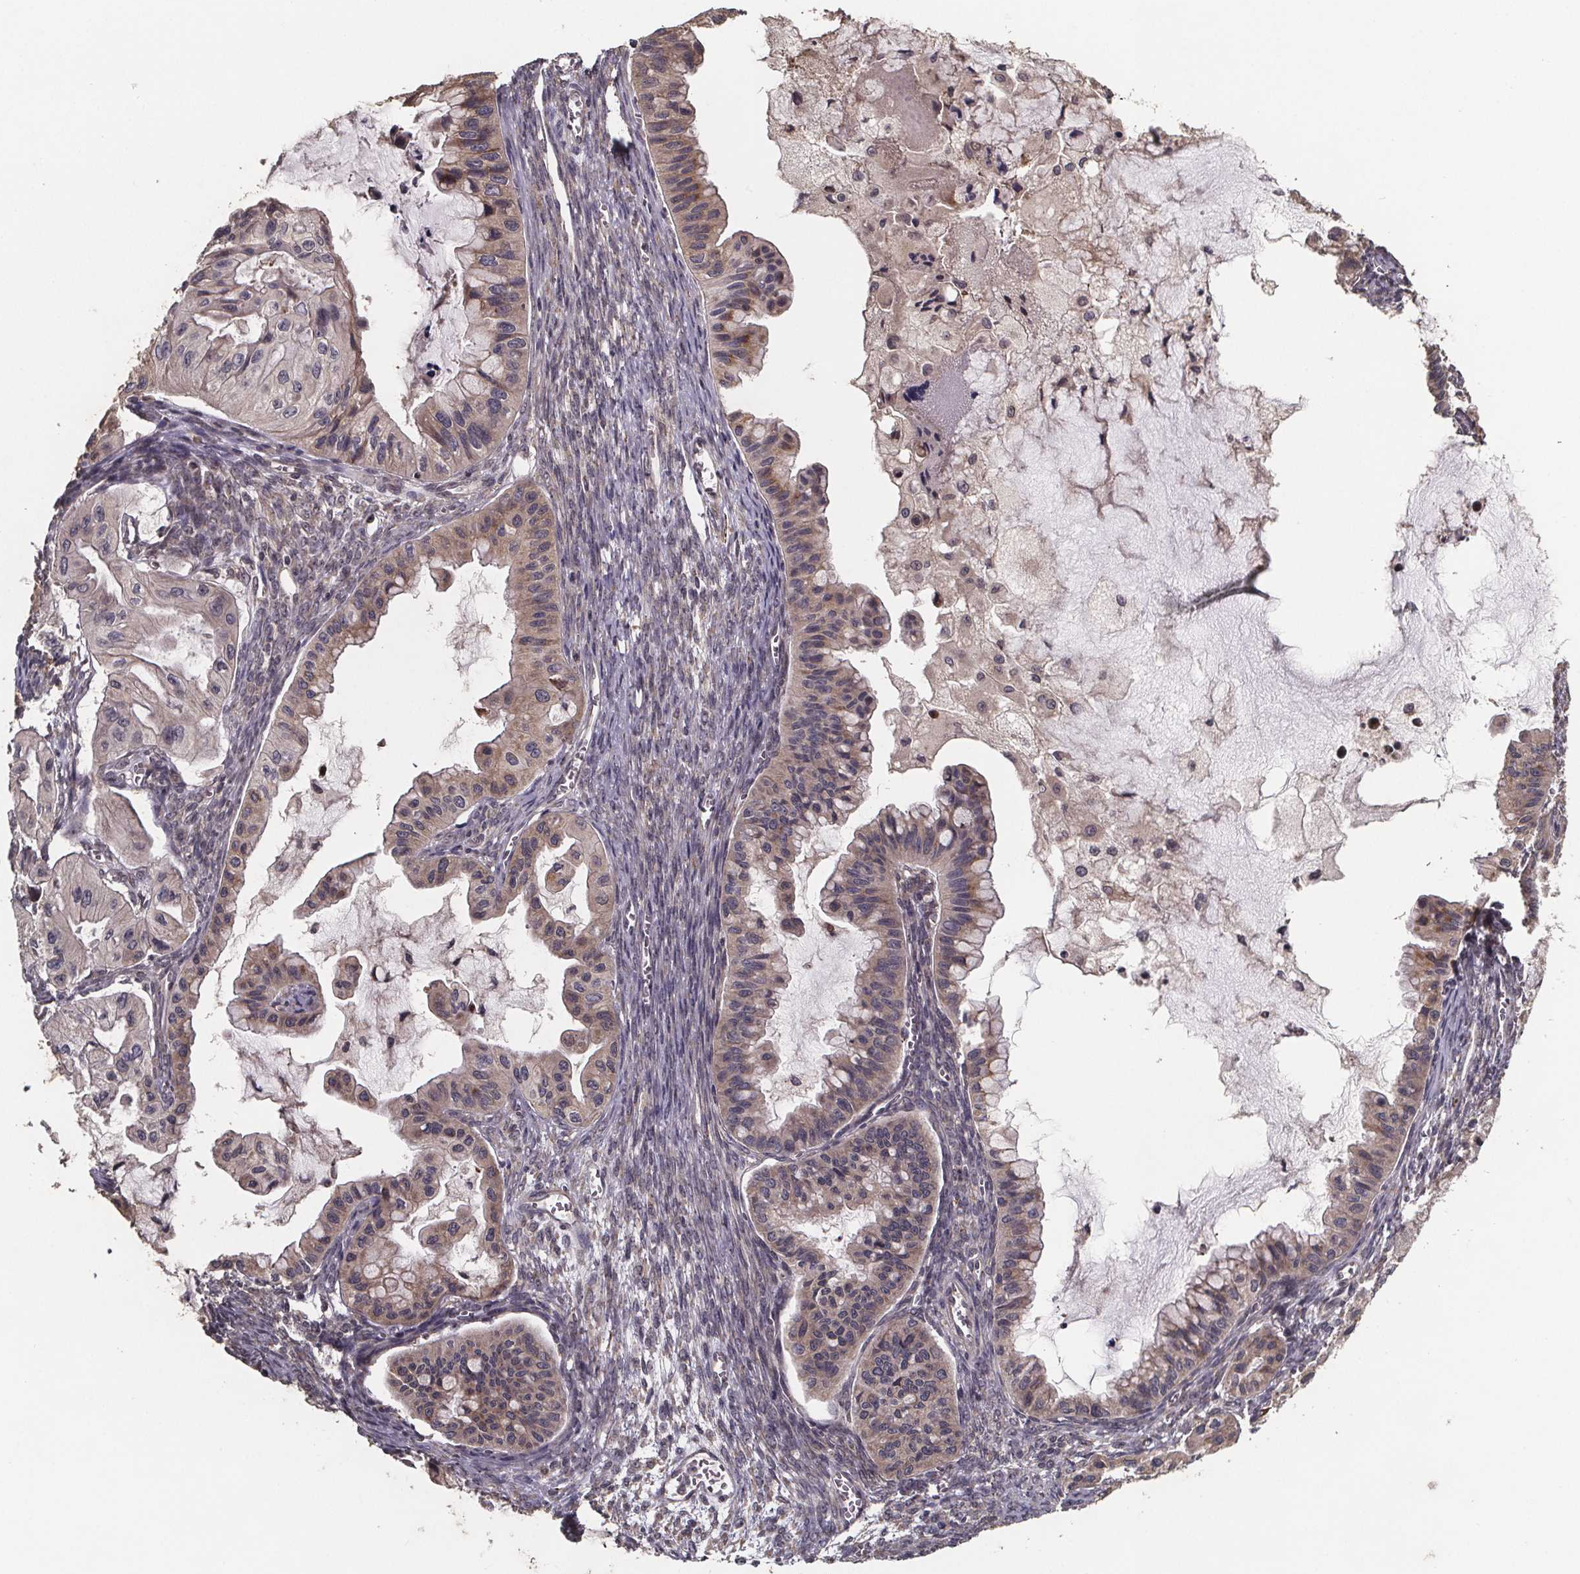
{"staining": {"intensity": "moderate", "quantity": ">75%", "location": "cytoplasmic/membranous"}, "tissue": "ovarian cancer", "cell_type": "Tumor cells", "image_type": "cancer", "snomed": [{"axis": "morphology", "description": "Cystadenocarcinoma, mucinous, NOS"}, {"axis": "topography", "description": "Ovary"}], "caption": "Immunohistochemistry (IHC) (DAB (3,3'-diaminobenzidine)) staining of human ovarian mucinous cystadenocarcinoma displays moderate cytoplasmic/membranous protein expression in about >75% of tumor cells.", "gene": "SAT1", "patient": {"sex": "female", "age": 72}}